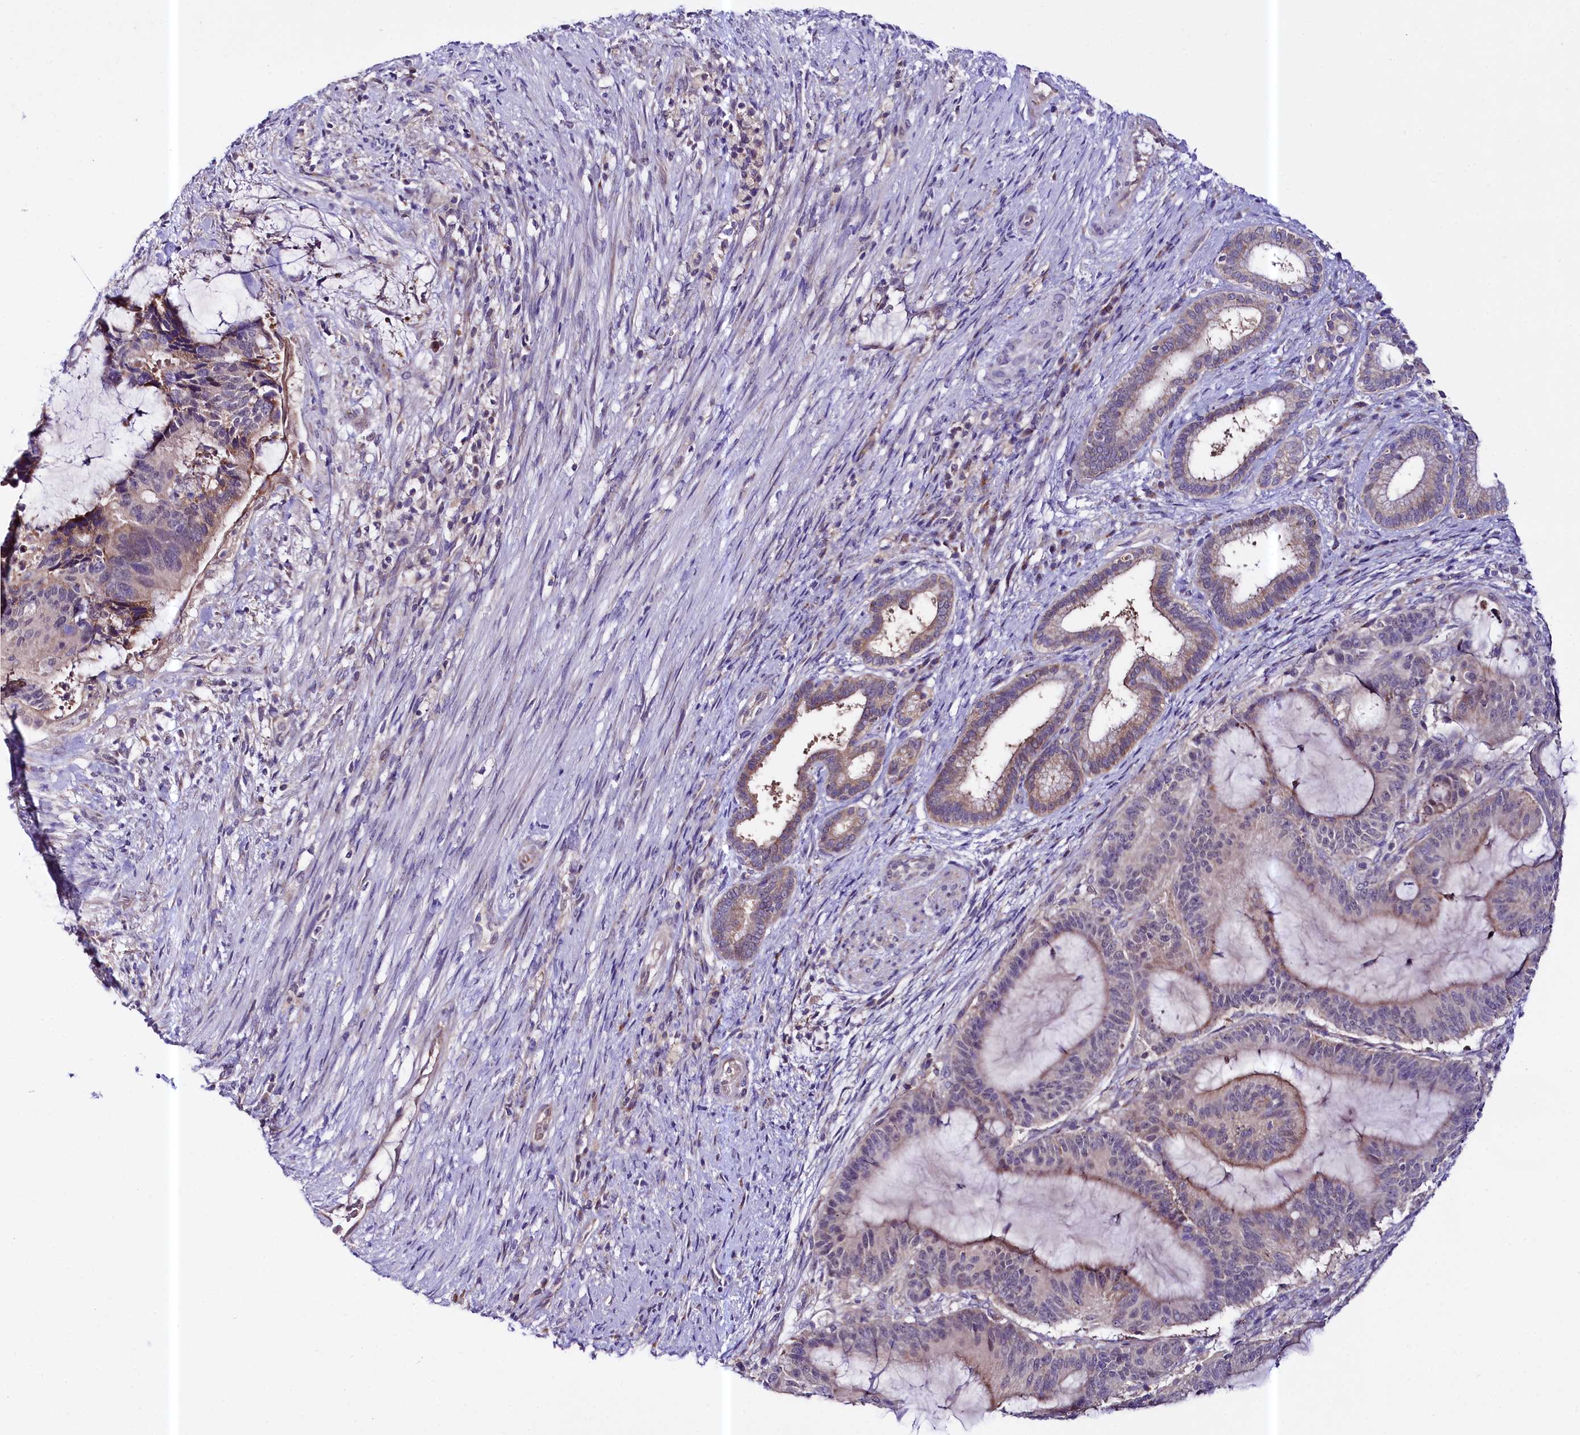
{"staining": {"intensity": "weak", "quantity": "25%-75%", "location": "cytoplasmic/membranous"}, "tissue": "liver cancer", "cell_type": "Tumor cells", "image_type": "cancer", "snomed": [{"axis": "morphology", "description": "Normal tissue, NOS"}, {"axis": "morphology", "description": "Cholangiocarcinoma"}, {"axis": "topography", "description": "Liver"}, {"axis": "topography", "description": "Peripheral nerve tissue"}], "caption": "Protein expression analysis of liver cholangiocarcinoma demonstrates weak cytoplasmic/membranous staining in approximately 25%-75% of tumor cells. The protein is shown in brown color, while the nuclei are stained blue.", "gene": "CEP295", "patient": {"sex": "female", "age": 73}}